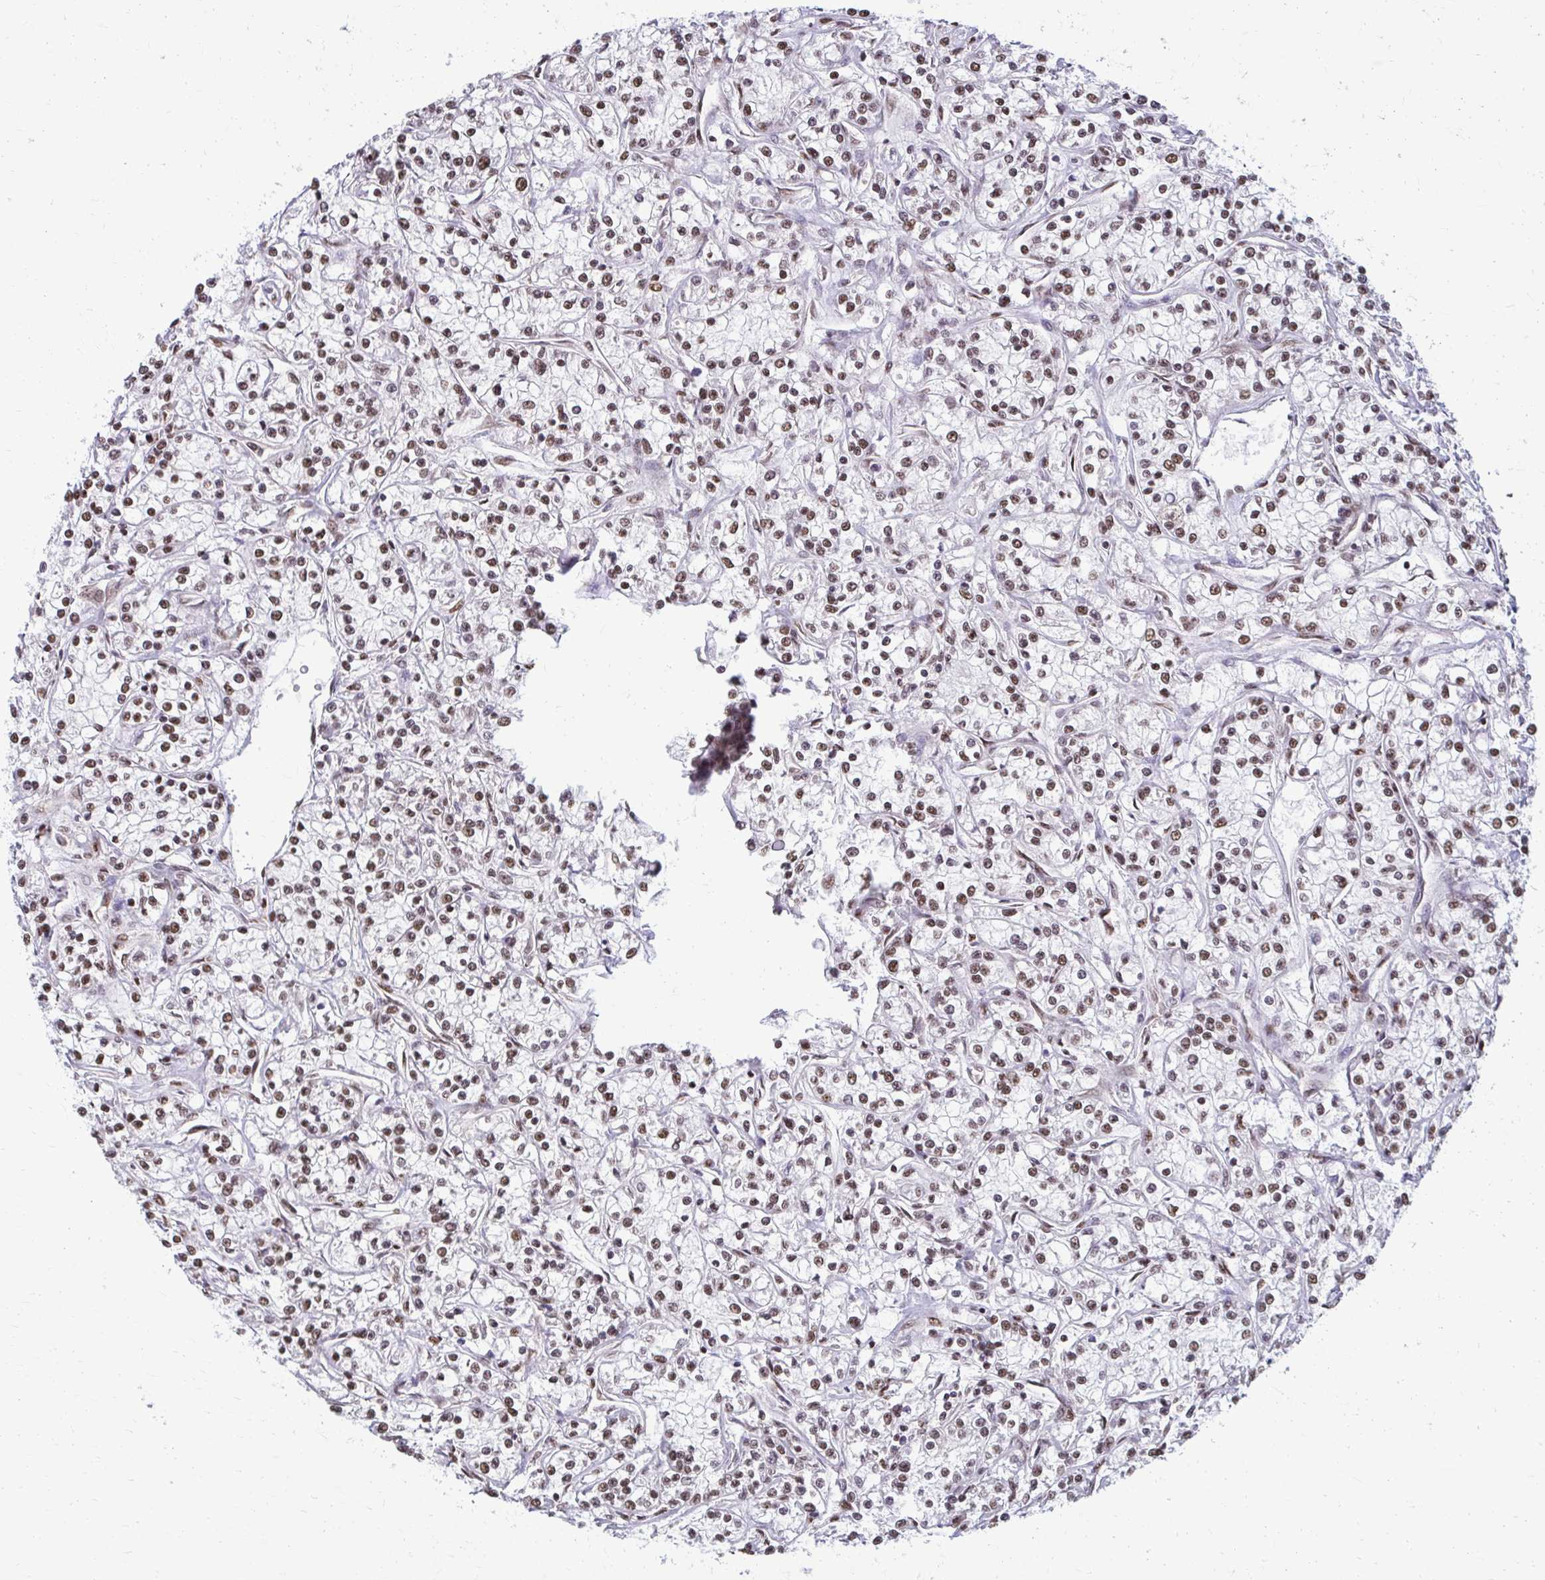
{"staining": {"intensity": "moderate", "quantity": ">75%", "location": "nuclear"}, "tissue": "renal cancer", "cell_type": "Tumor cells", "image_type": "cancer", "snomed": [{"axis": "morphology", "description": "Adenocarcinoma, NOS"}, {"axis": "topography", "description": "Kidney"}], "caption": "Human renal adenocarcinoma stained with a protein marker reveals moderate staining in tumor cells.", "gene": "SNRPA", "patient": {"sex": "female", "age": 59}}